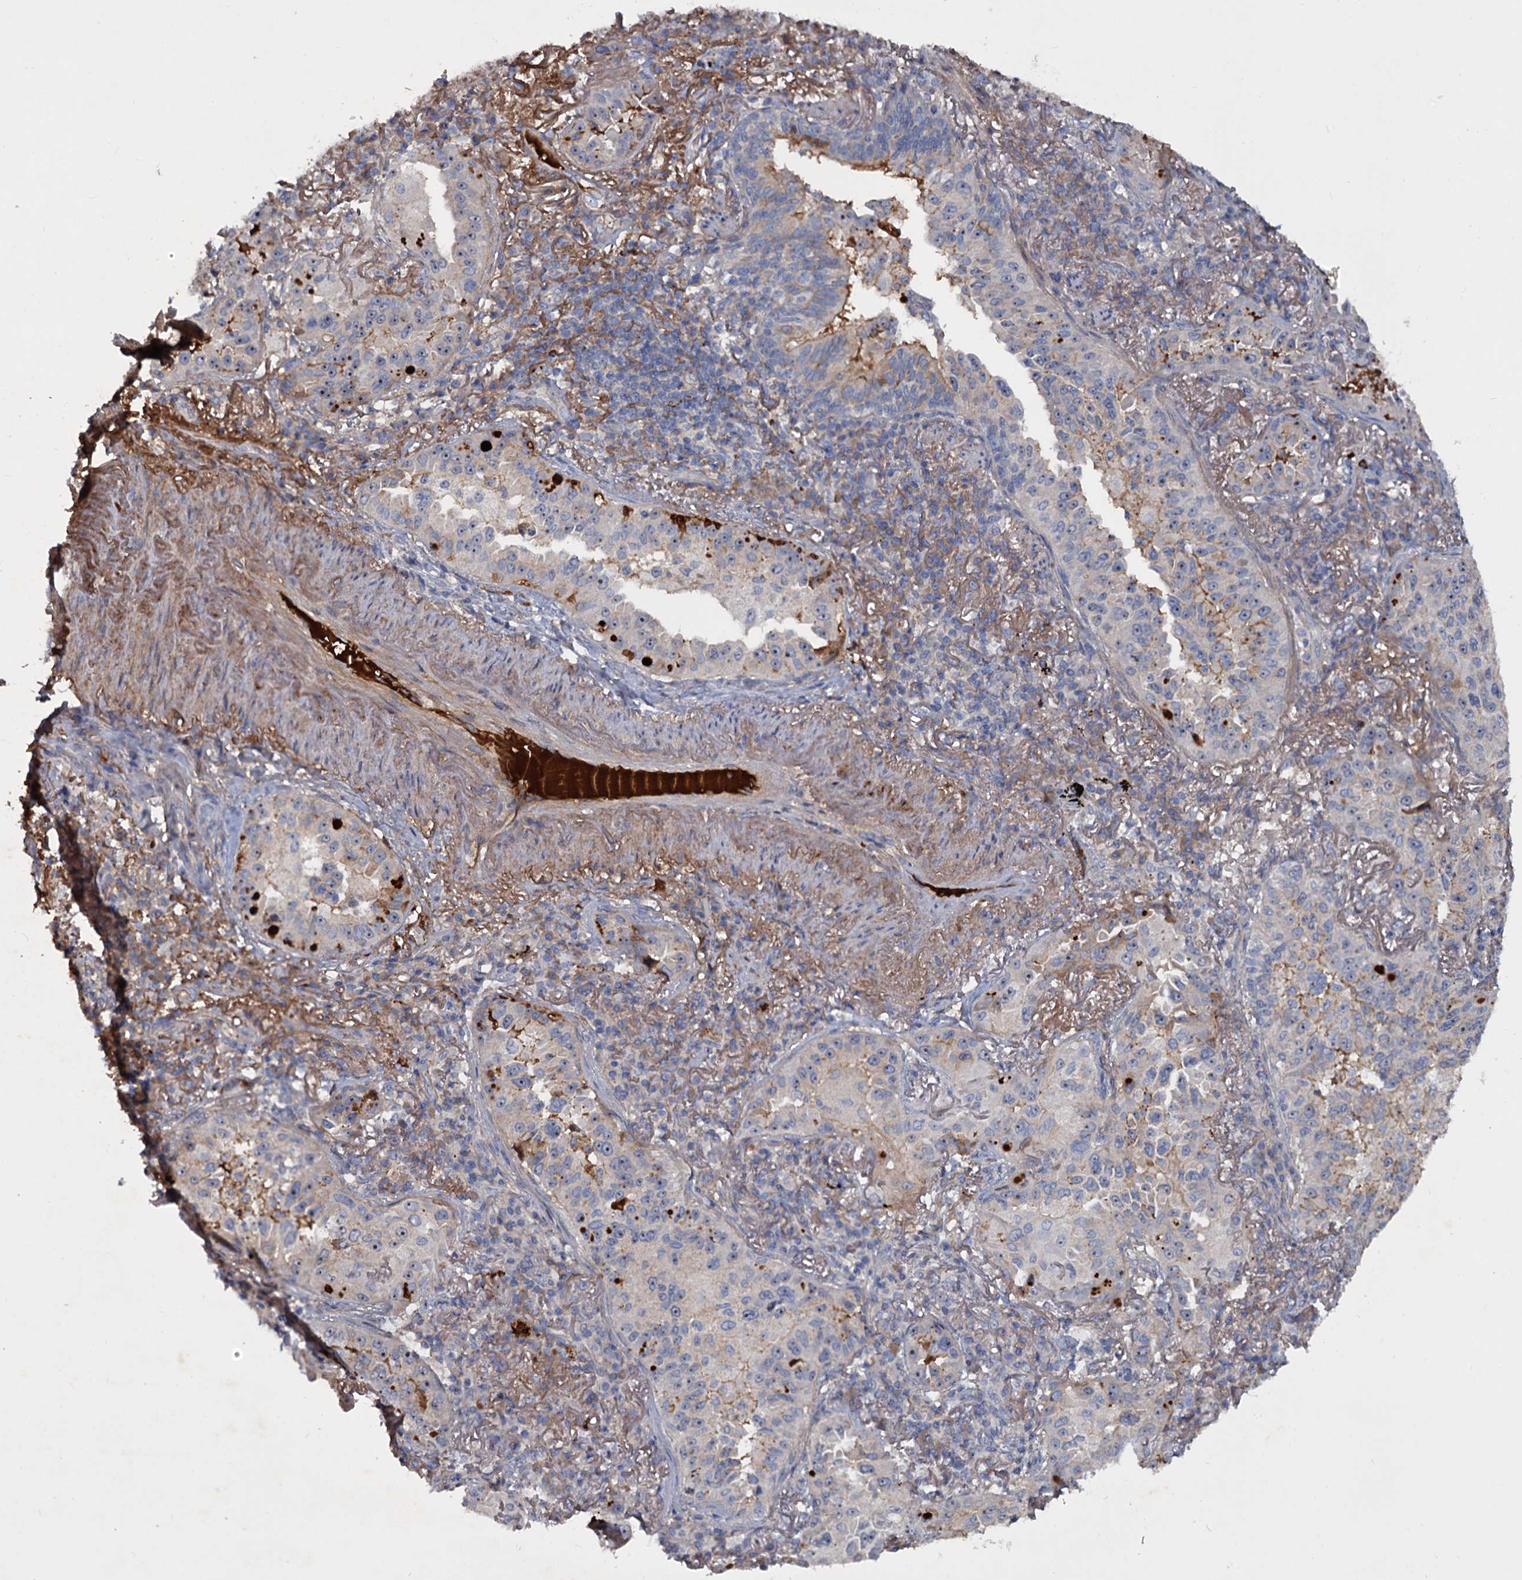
{"staining": {"intensity": "weak", "quantity": "<25%", "location": "cytoplasmic/membranous"}, "tissue": "lung cancer", "cell_type": "Tumor cells", "image_type": "cancer", "snomed": [{"axis": "morphology", "description": "Adenocarcinoma, NOS"}, {"axis": "topography", "description": "Lung"}], "caption": "Immunohistochemical staining of adenocarcinoma (lung) exhibits no significant positivity in tumor cells.", "gene": "CHRD", "patient": {"sex": "female", "age": 69}}